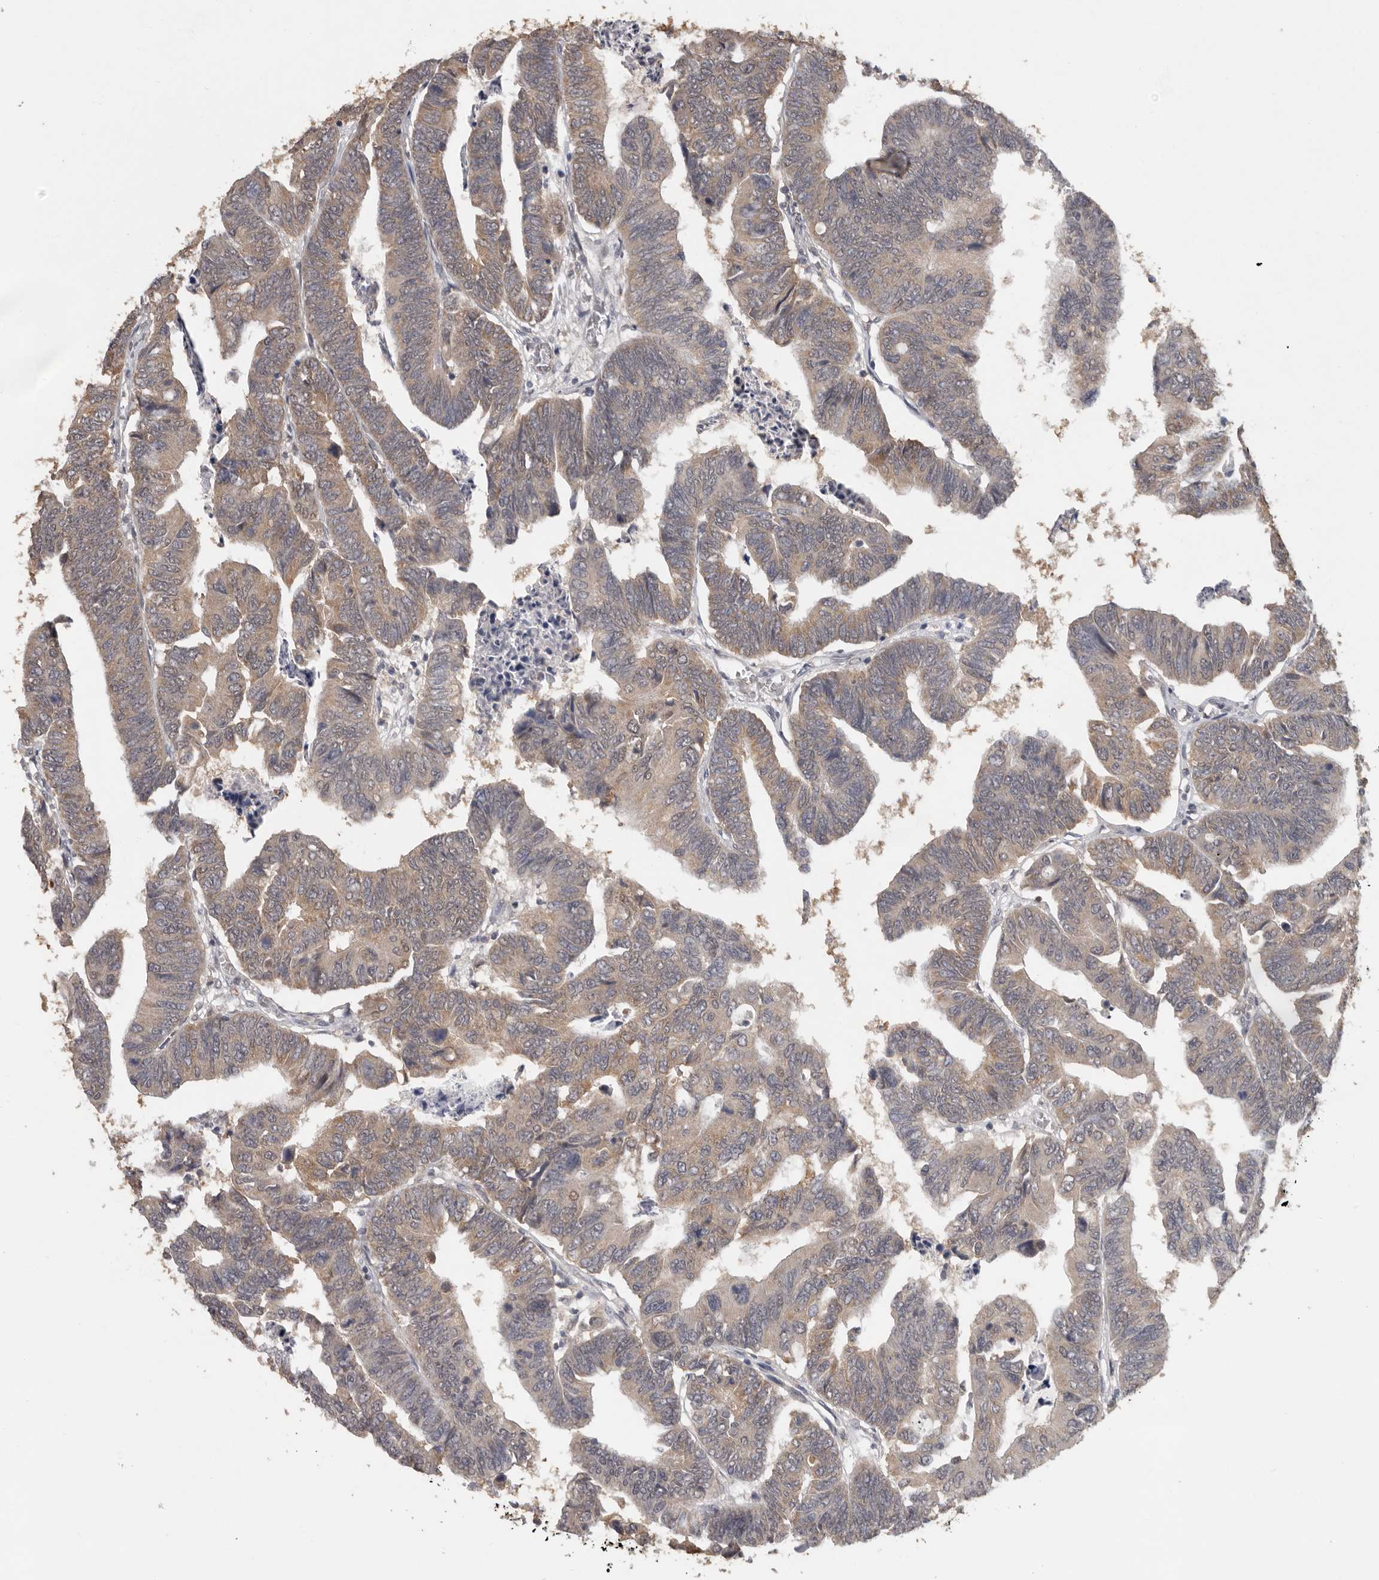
{"staining": {"intensity": "weak", "quantity": "25%-75%", "location": "cytoplasmic/membranous"}, "tissue": "colorectal cancer", "cell_type": "Tumor cells", "image_type": "cancer", "snomed": [{"axis": "morphology", "description": "Adenocarcinoma, NOS"}, {"axis": "topography", "description": "Rectum"}], "caption": "Immunohistochemical staining of human colorectal cancer reveals low levels of weak cytoplasmic/membranous expression in about 25%-75% of tumor cells.", "gene": "MTF1", "patient": {"sex": "female", "age": 65}}